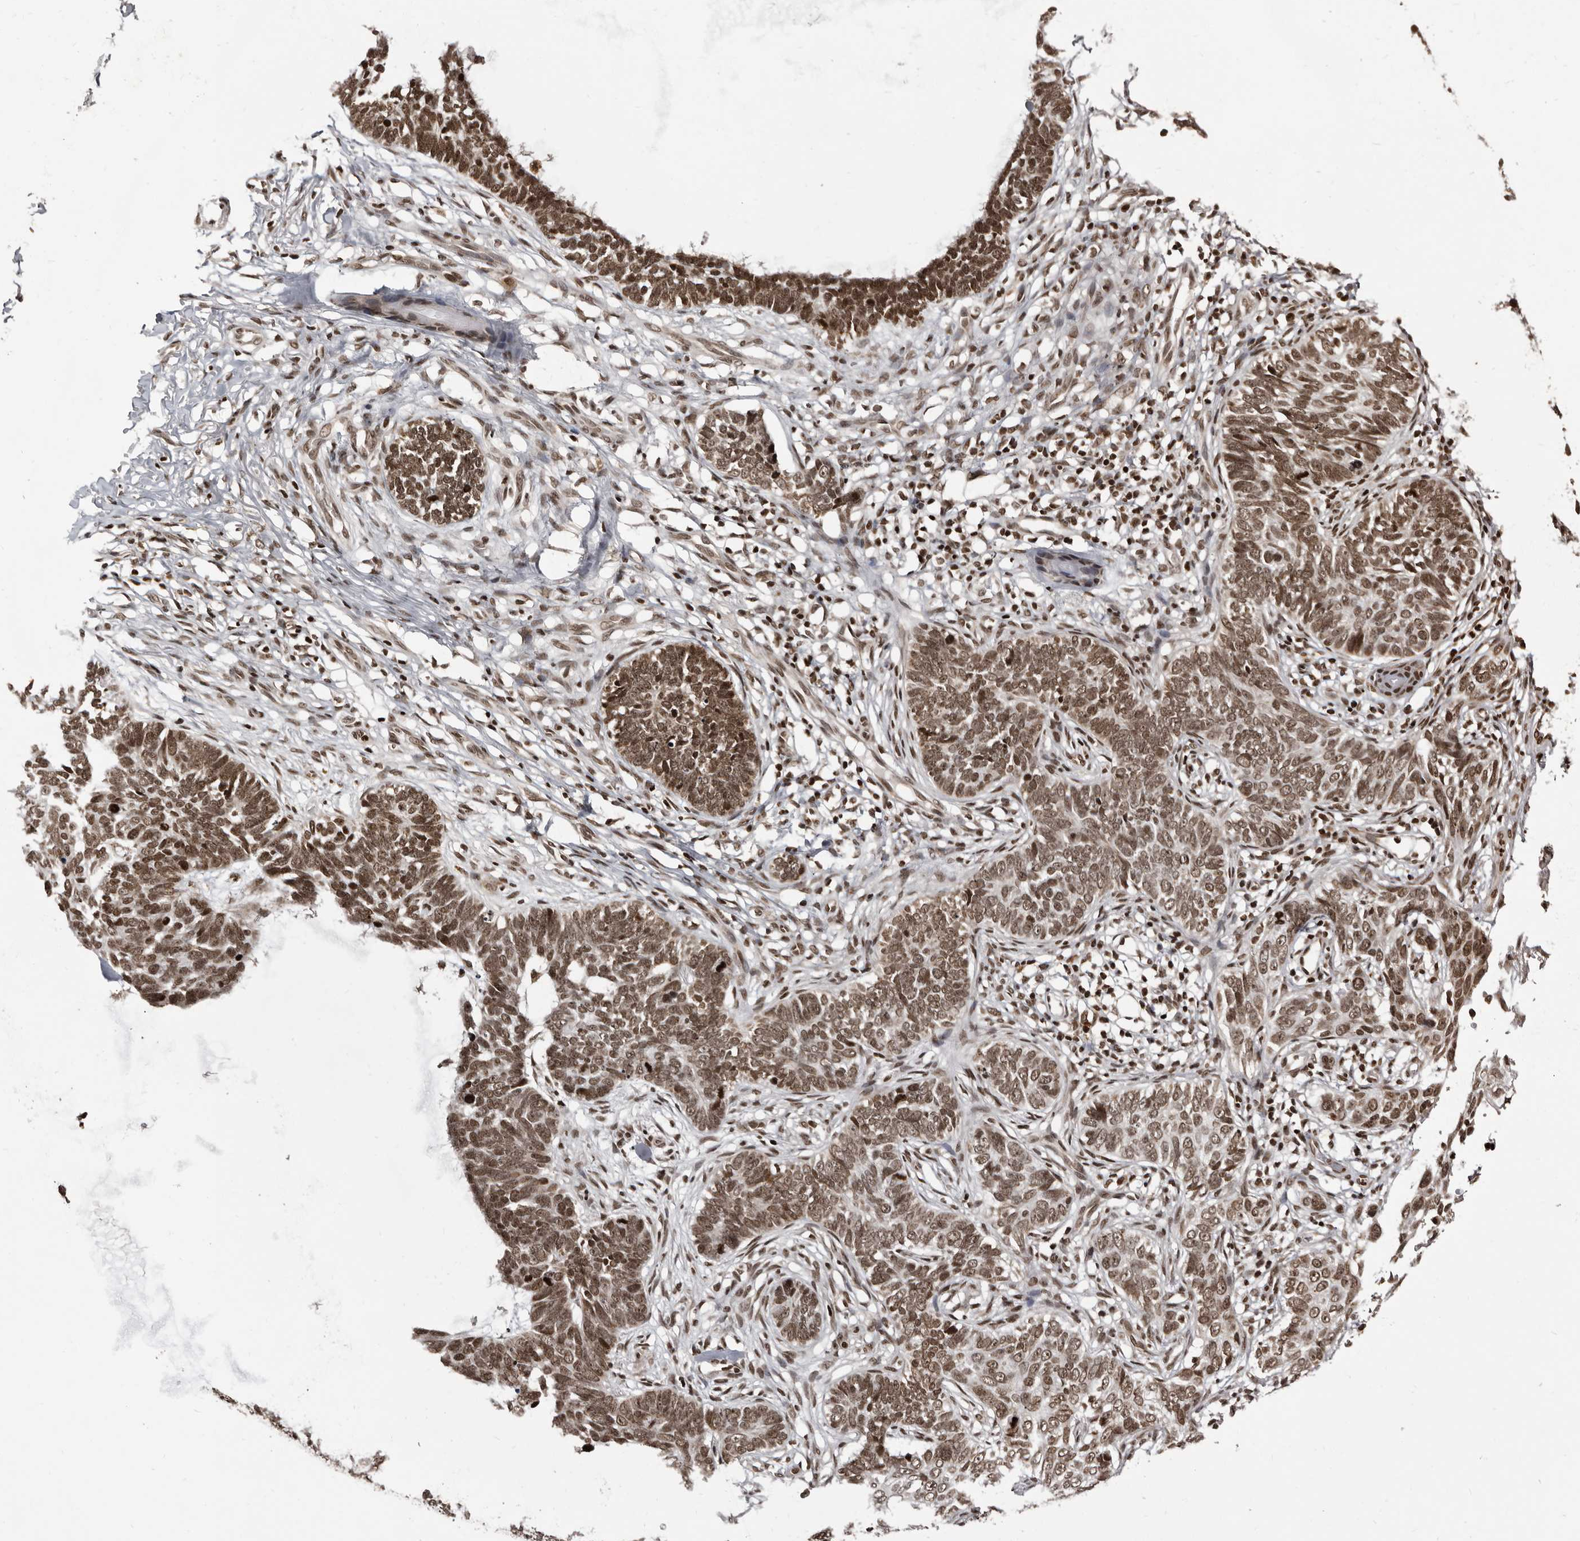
{"staining": {"intensity": "moderate", "quantity": ">75%", "location": "nuclear"}, "tissue": "skin cancer", "cell_type": "Tumor cells", "image_type": "cancer", "snomed": [{"axis": "morphology", "description": "Normal tissue, NOS"}, {"axis": "morphology", "description": "Basal cell carcinoma"}, {"axis": "topography", "description": "Skin"}], "caption": "Protein analysis of skin cancer (basal cell carcinoma) tissue exhibits moderate nuclear staining in approximately >75% of tumor cells.", "gene": "THUMPD1", "patient": {"sex": "male", "age": 77}}